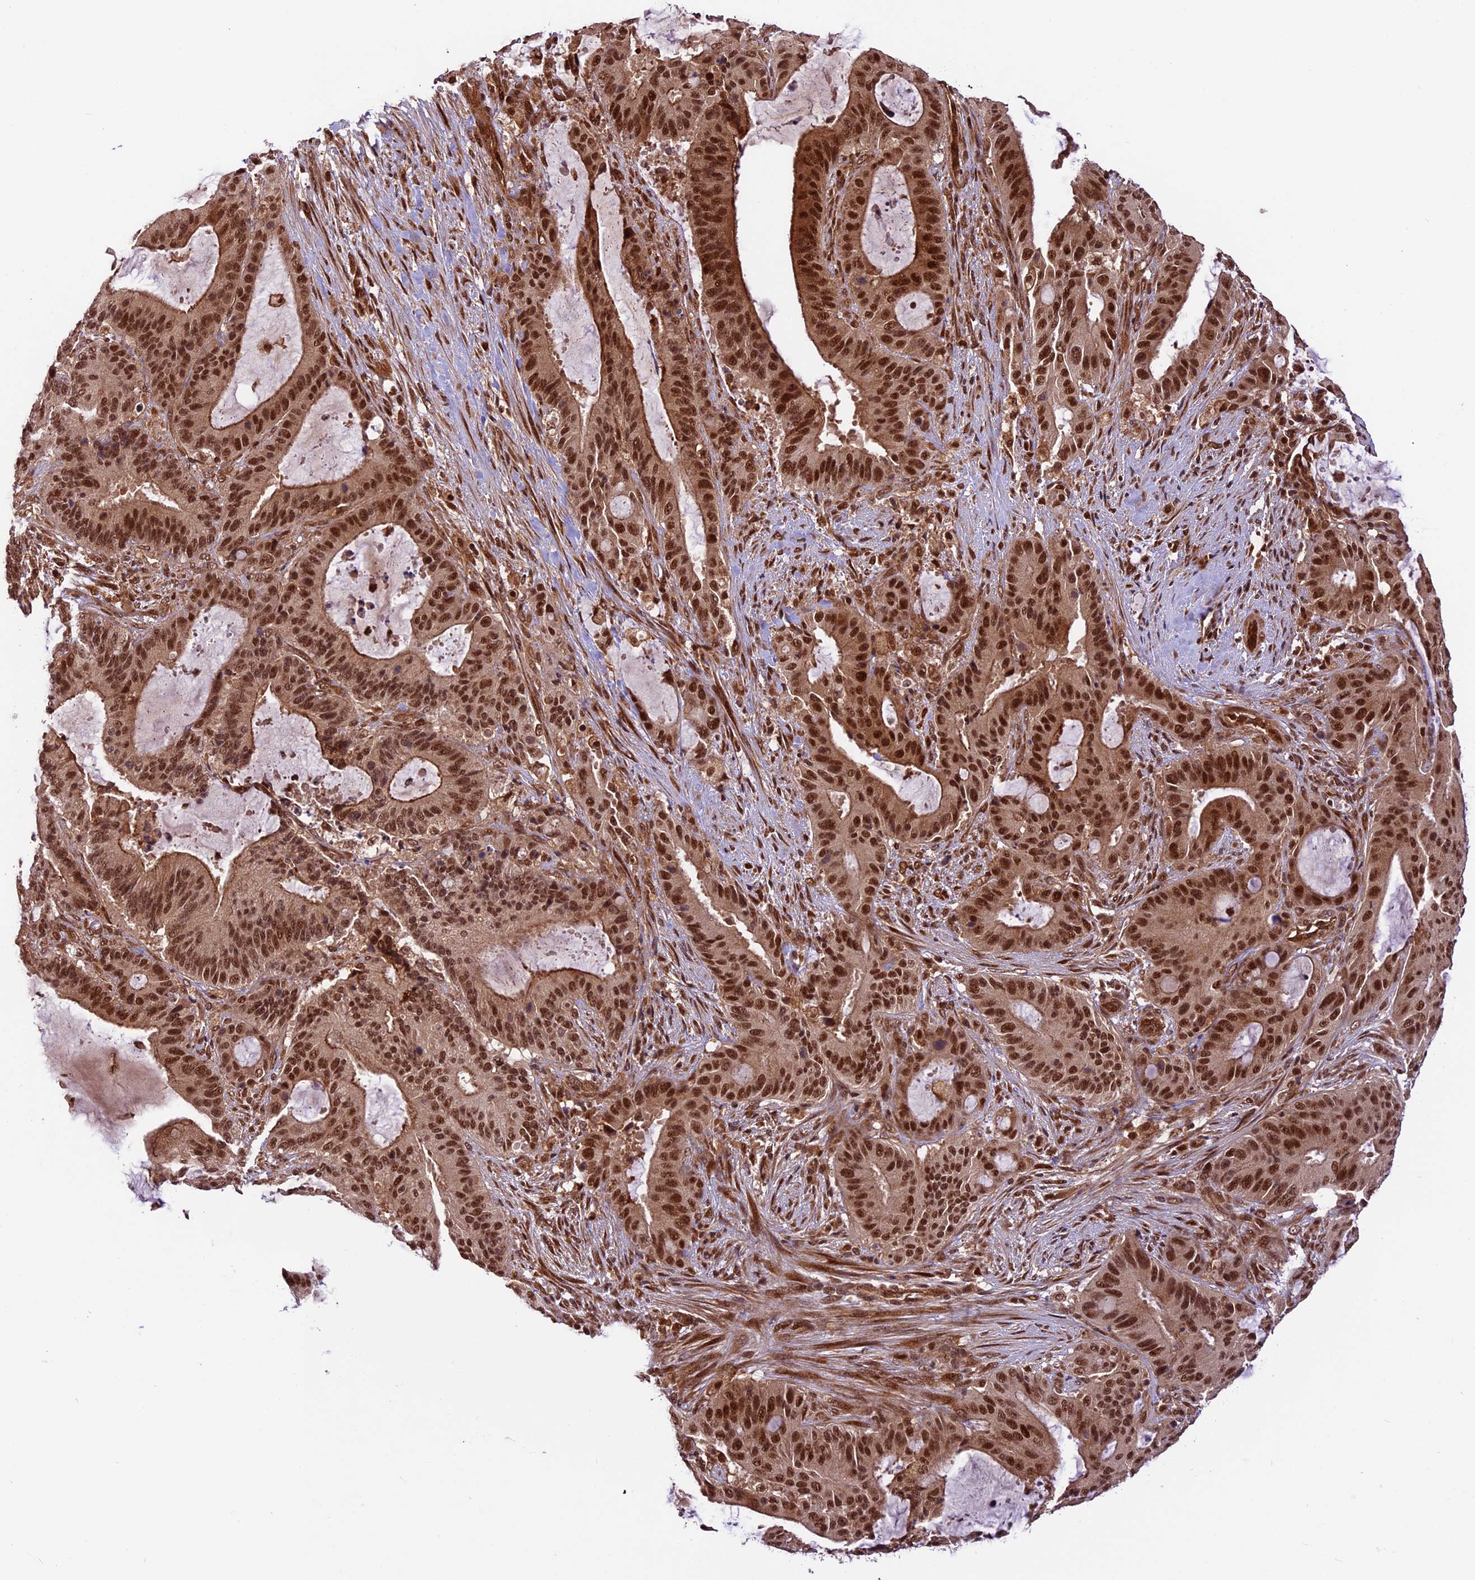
{"staining": {"intensity": "strong", "quantity": ">75%", "location": "nuclear"}, "tissue": "liver cancer", "cell_type": "Tumor cells", "image_type": "cancer", "snomed": [{"axis": "morphology", "description": "Normal tissue, NOS"}, {"axis": "morphology", "description": "Cholangiocarcinoma"}, {"axis": "topography", "description": "Liver"}, {"axis": "topography", "description": "Peripheral nerve tissue"}], "caption": "This photomicrograph reveals cholangiocarcinoma (liver) stained with immunohistochemistry to label a protein in brown. The nuclear of tumor cells show strong positivity for the protein. Nuclei are counter-stained blue.", "gene": "DHX38", "patient": {"sex": "female", "age": 73}}